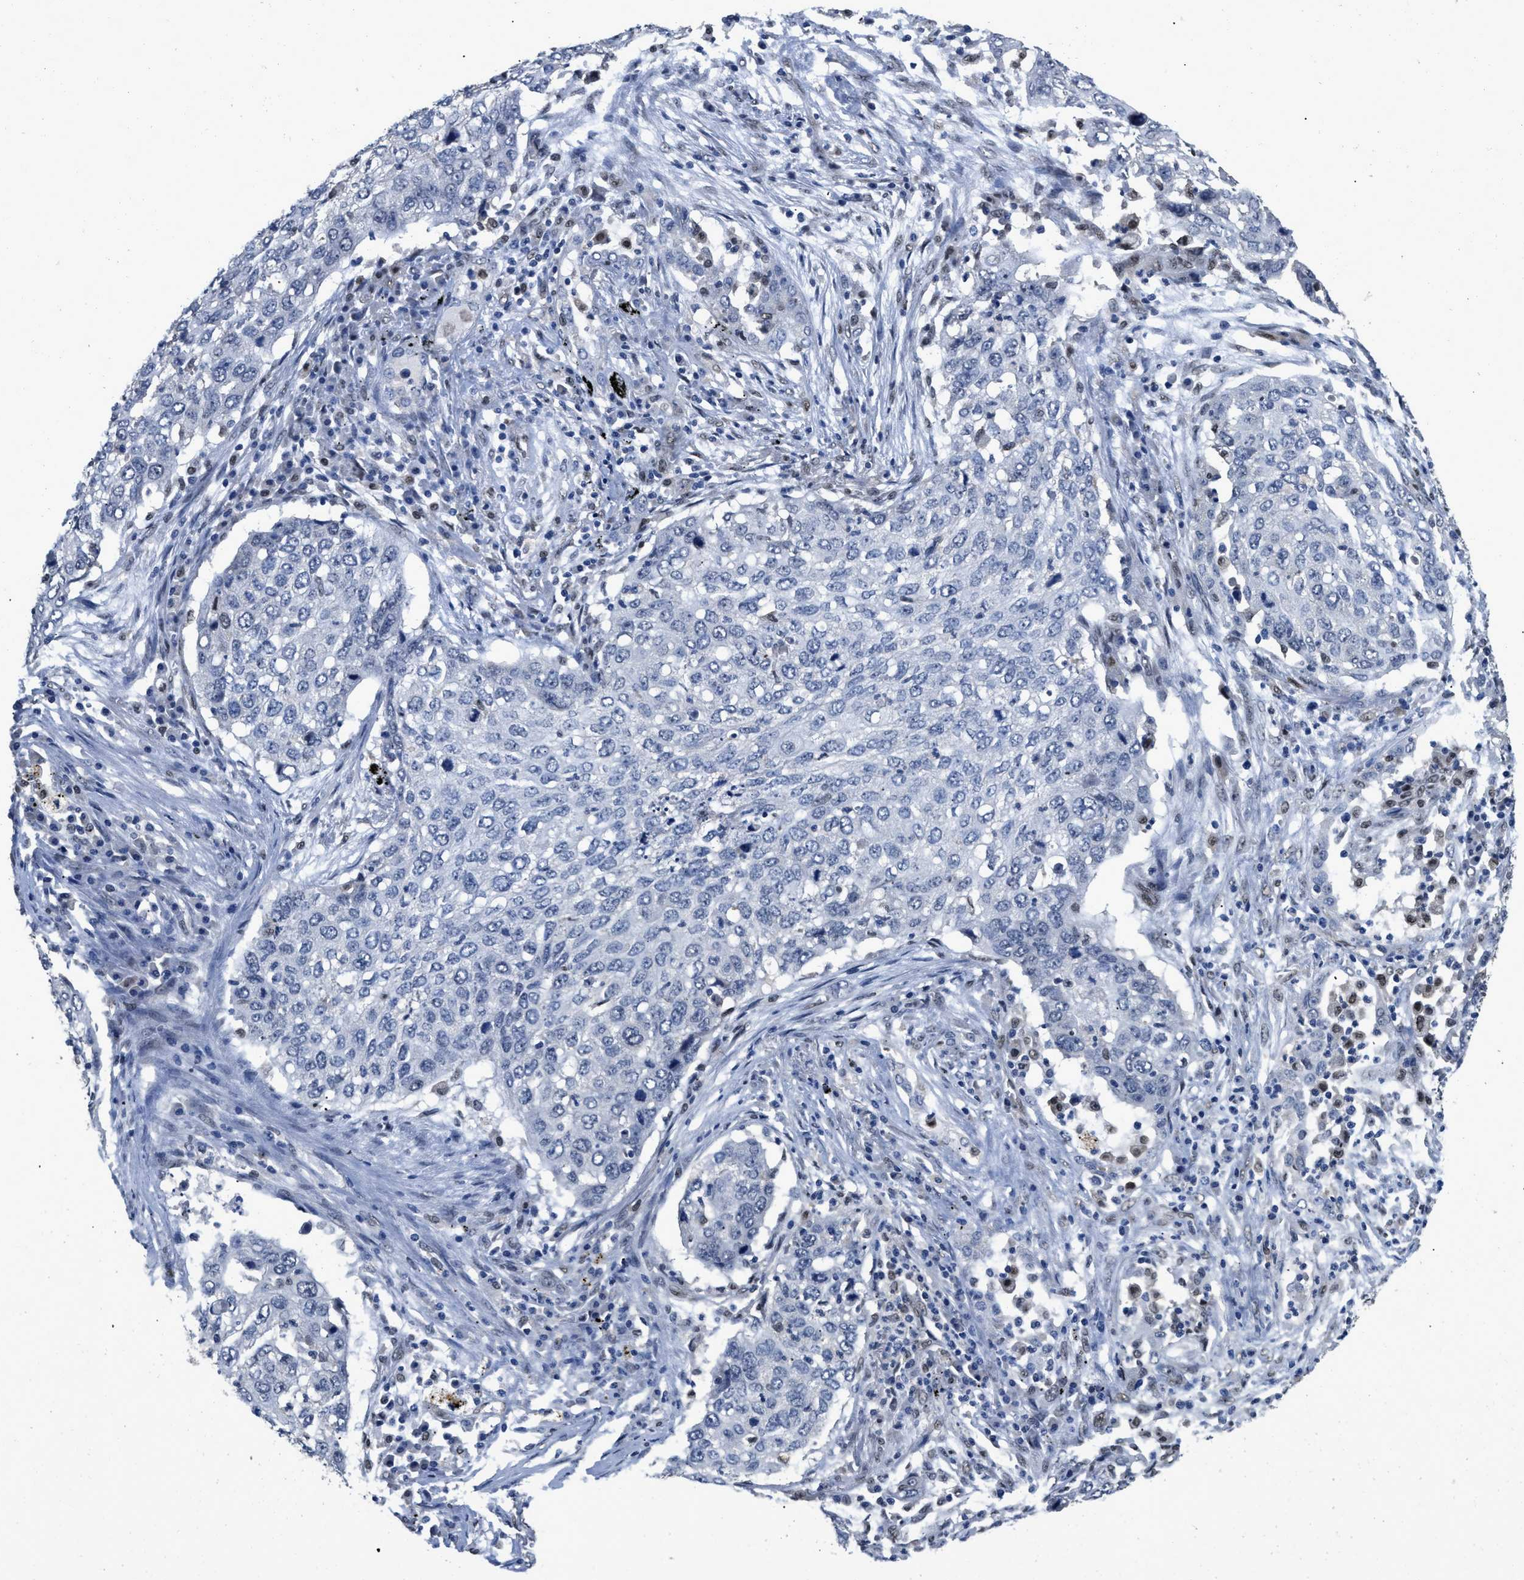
{"staining": {"intensity": "negative", "quantity": "none", "location": "none"}, "tissue": "lung cancer", "cell_type": "Tumor cells", "image_type": "cancer", "snomed": [{"axis": "morphology", "description": "Squamous cell carcinoma, NOS"}, {"axis": "topography", "description": "Lung"}], "caption": "Lung cancer (squamous cell carcinoma) was stained to show a protein in brown. There is no significant staining in tumor cells. Nuclei are stained in blue.", "gene": "QKI", "patient": {"sex": "female", "age": 63}}